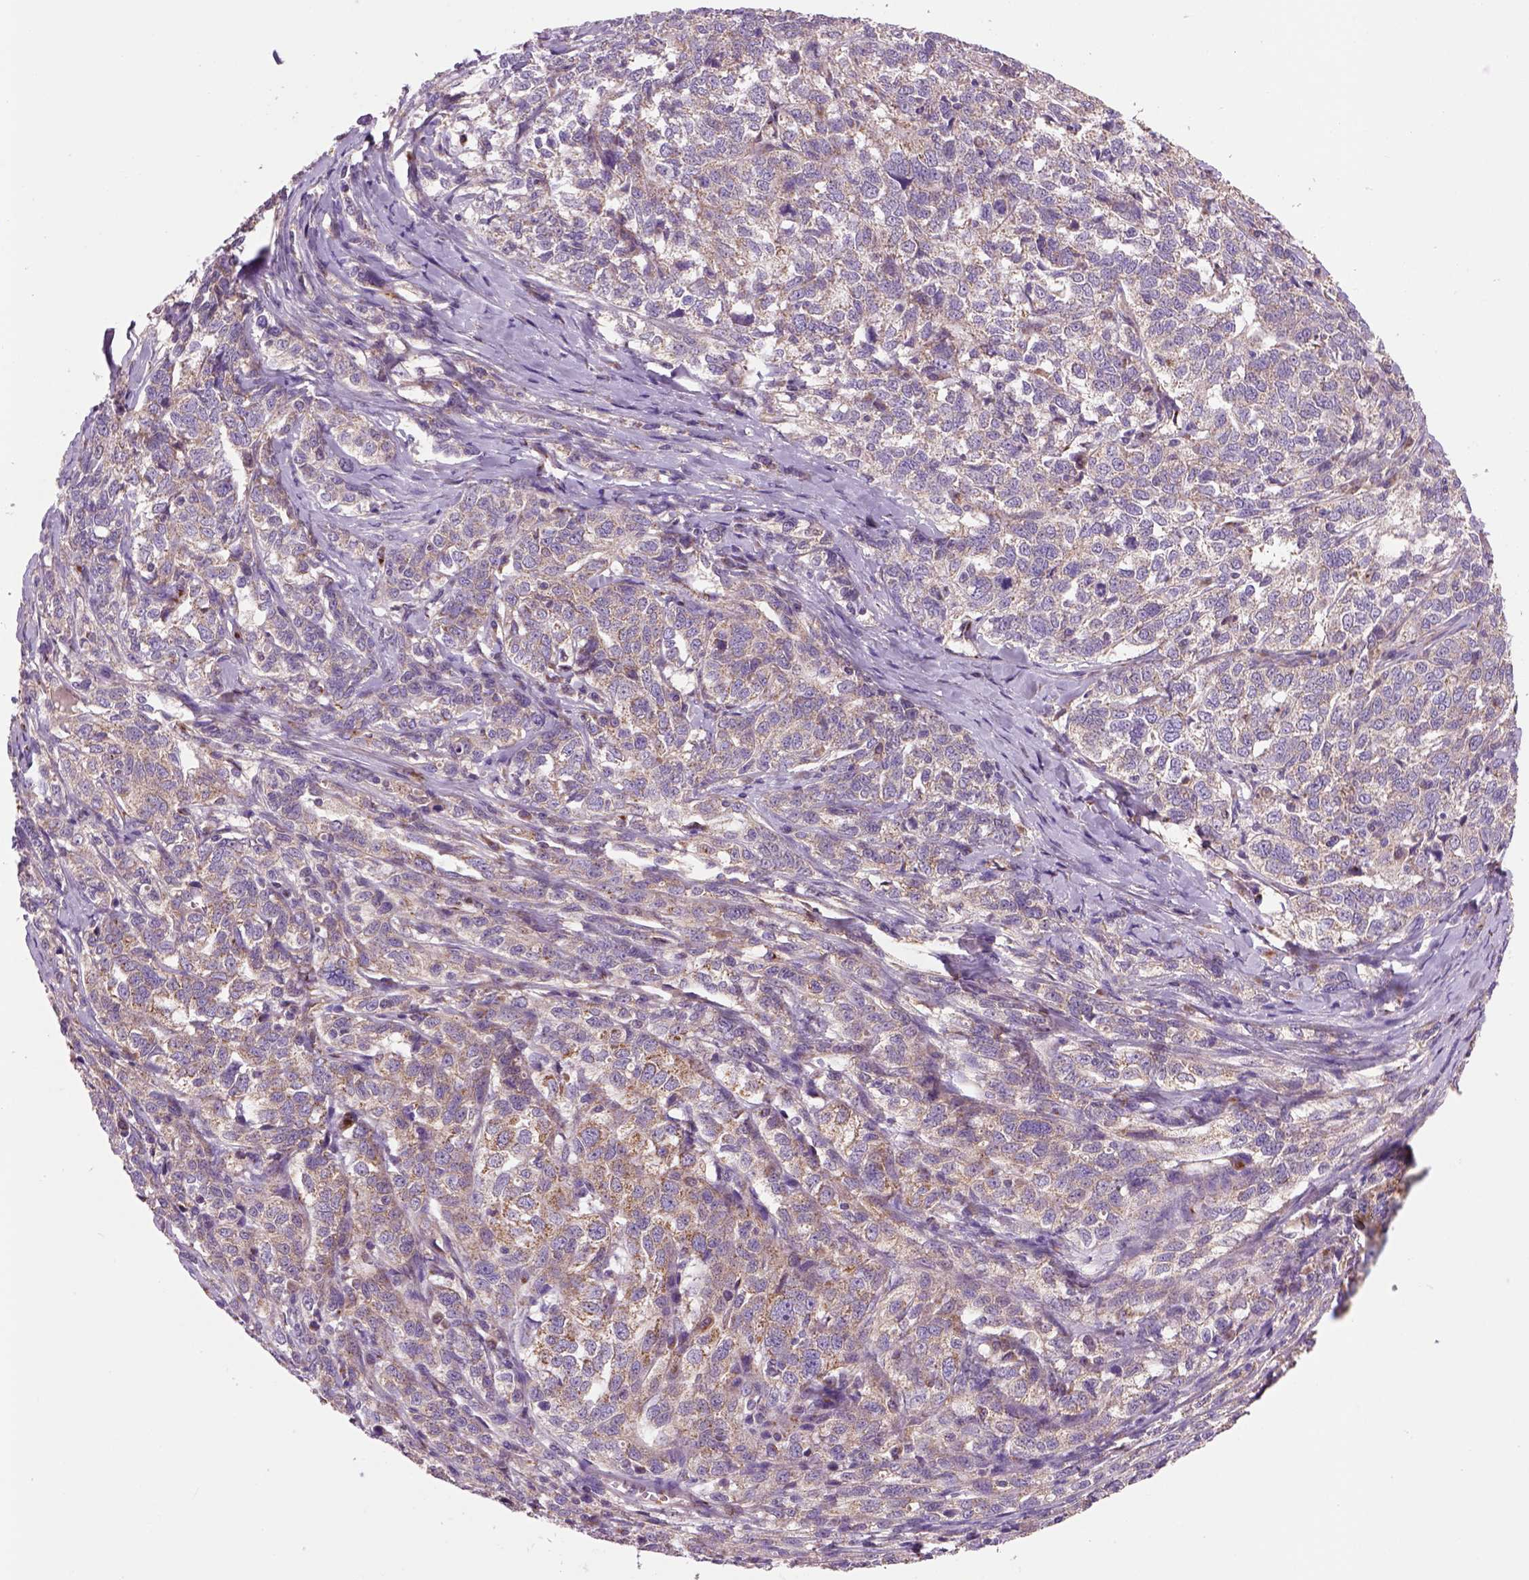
{"staining": {"intensity": "moderate", "quantity": "<25%", "location": "cytoplasmic/membranous"}, "tissue": "ovarian cancer", "cell_type": "Tumor cells", "image_type": "cancer", "snomed": [{"axis": "morphology", "description": "Cystadenocarcinoma, serous, NOS"}, {"axis": "topography", "description": "Ovary"}], "caption": "Ovarian cancer was stained to show a protein in brown. There is low levels of moderate cytoplasmic/membranous positivity in about <25% of tumor cells. The staining is performed using DAB (3,3'-diaminobenzidine) brown chromogen to label protein expression. The nuclei are counter-stained blue using hematoxylin.", "gene": "WARS2", "patient": {"sex": "female", "age": 71}}